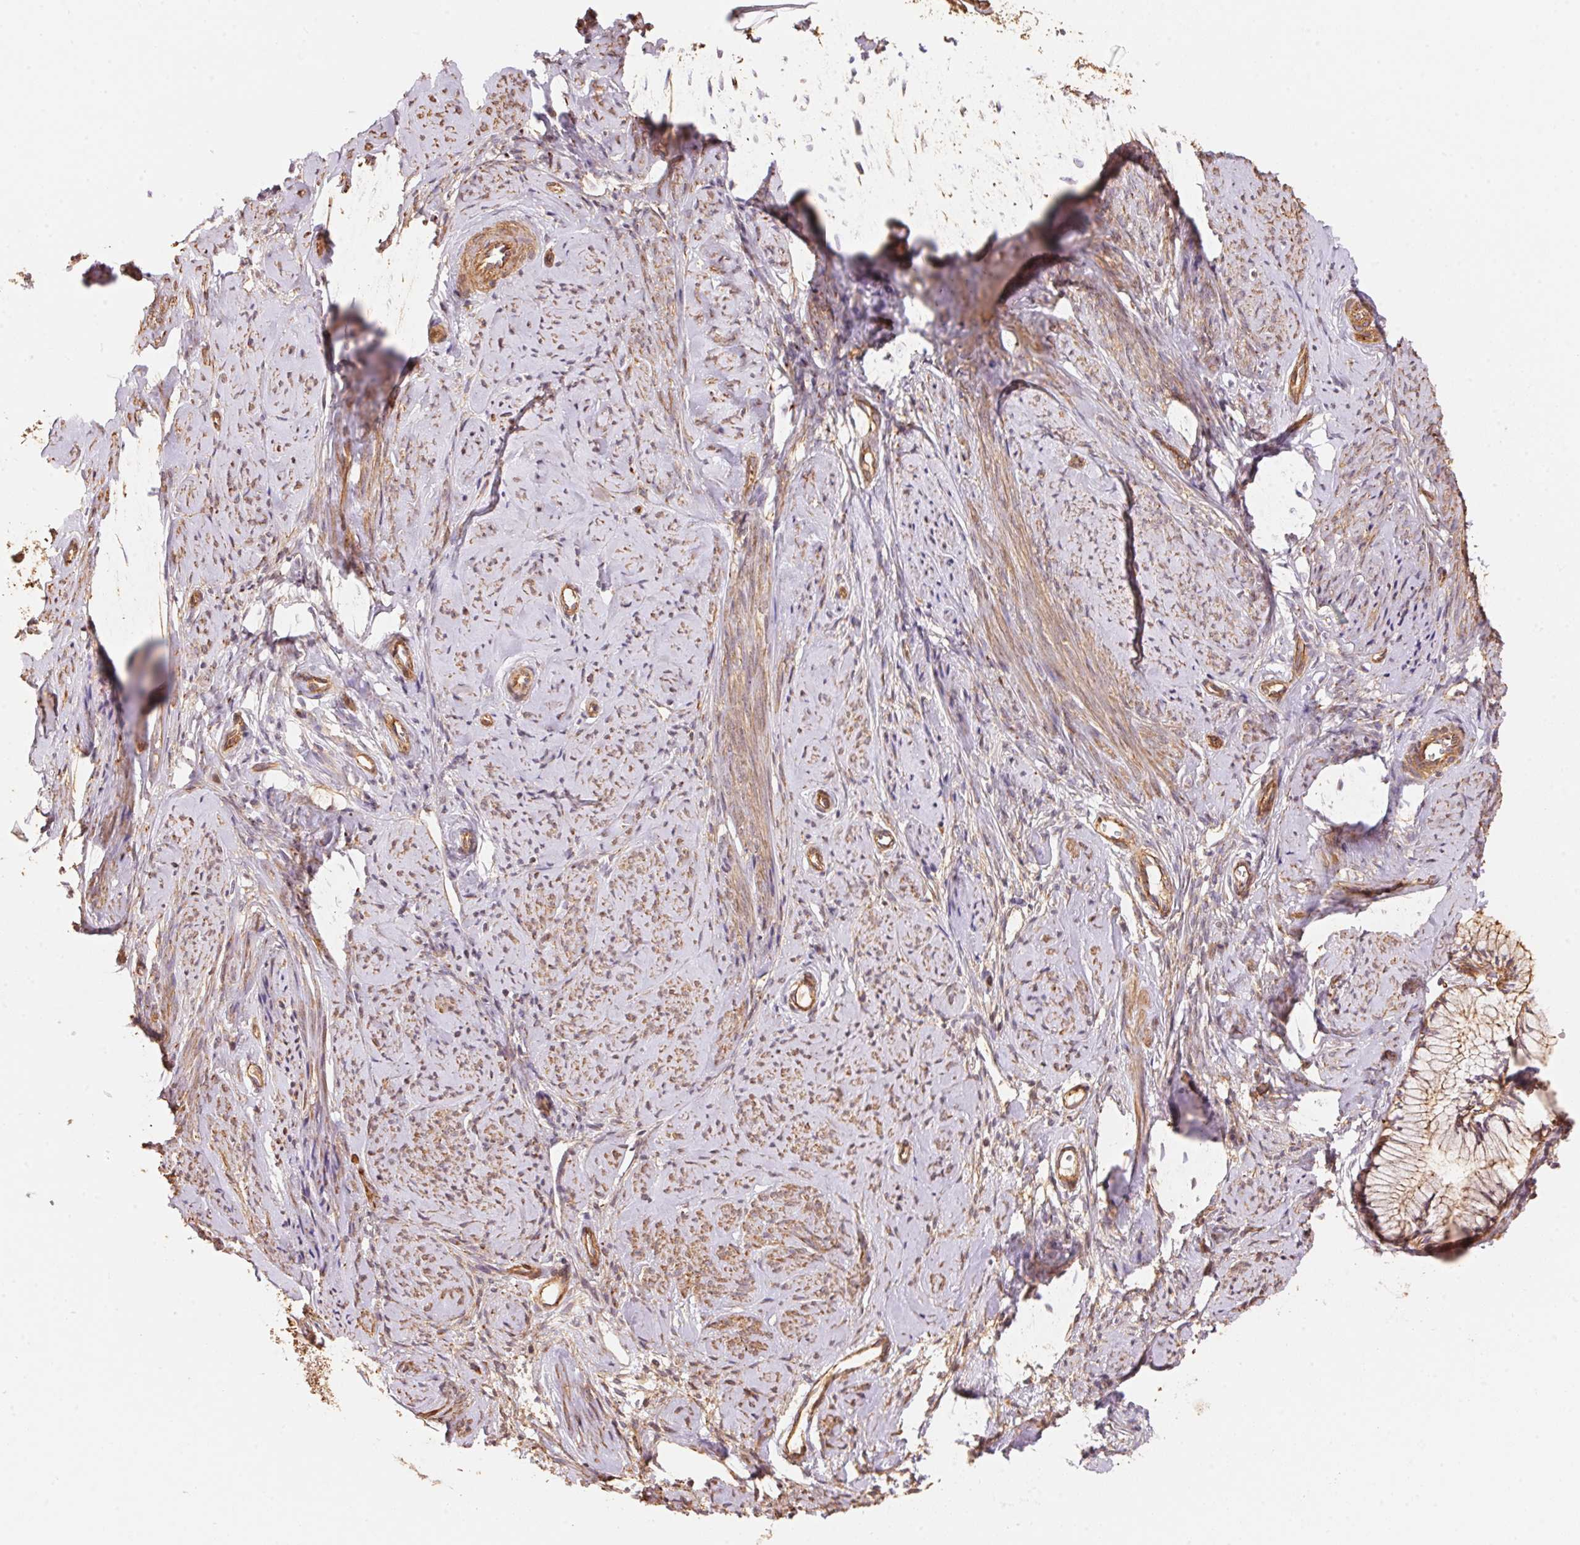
{"staining": {"intensity": "moderate", "quantity": ">75%", "location": "cytoplasmic/membranous"}, "tissue": "smooth muscle", "cell_type": "Smooth muscle cells", "image_type": "normal", "snomed": [{"axis": "morphology", "description": "Normal tissue, NOS"}, {"axis": "topography", "description": "Smooth muscle"}], "caption": "Protein staining reveals moderate cytoplasmic/membranous expression in approximately >75% of smooth muscle cells in unremarkable smooth muscle. (DAB = brown stain, brightfield microscopy at high magnification).", "gene": "FRAS1", "patient": {"sex": "female", "age": 48}}